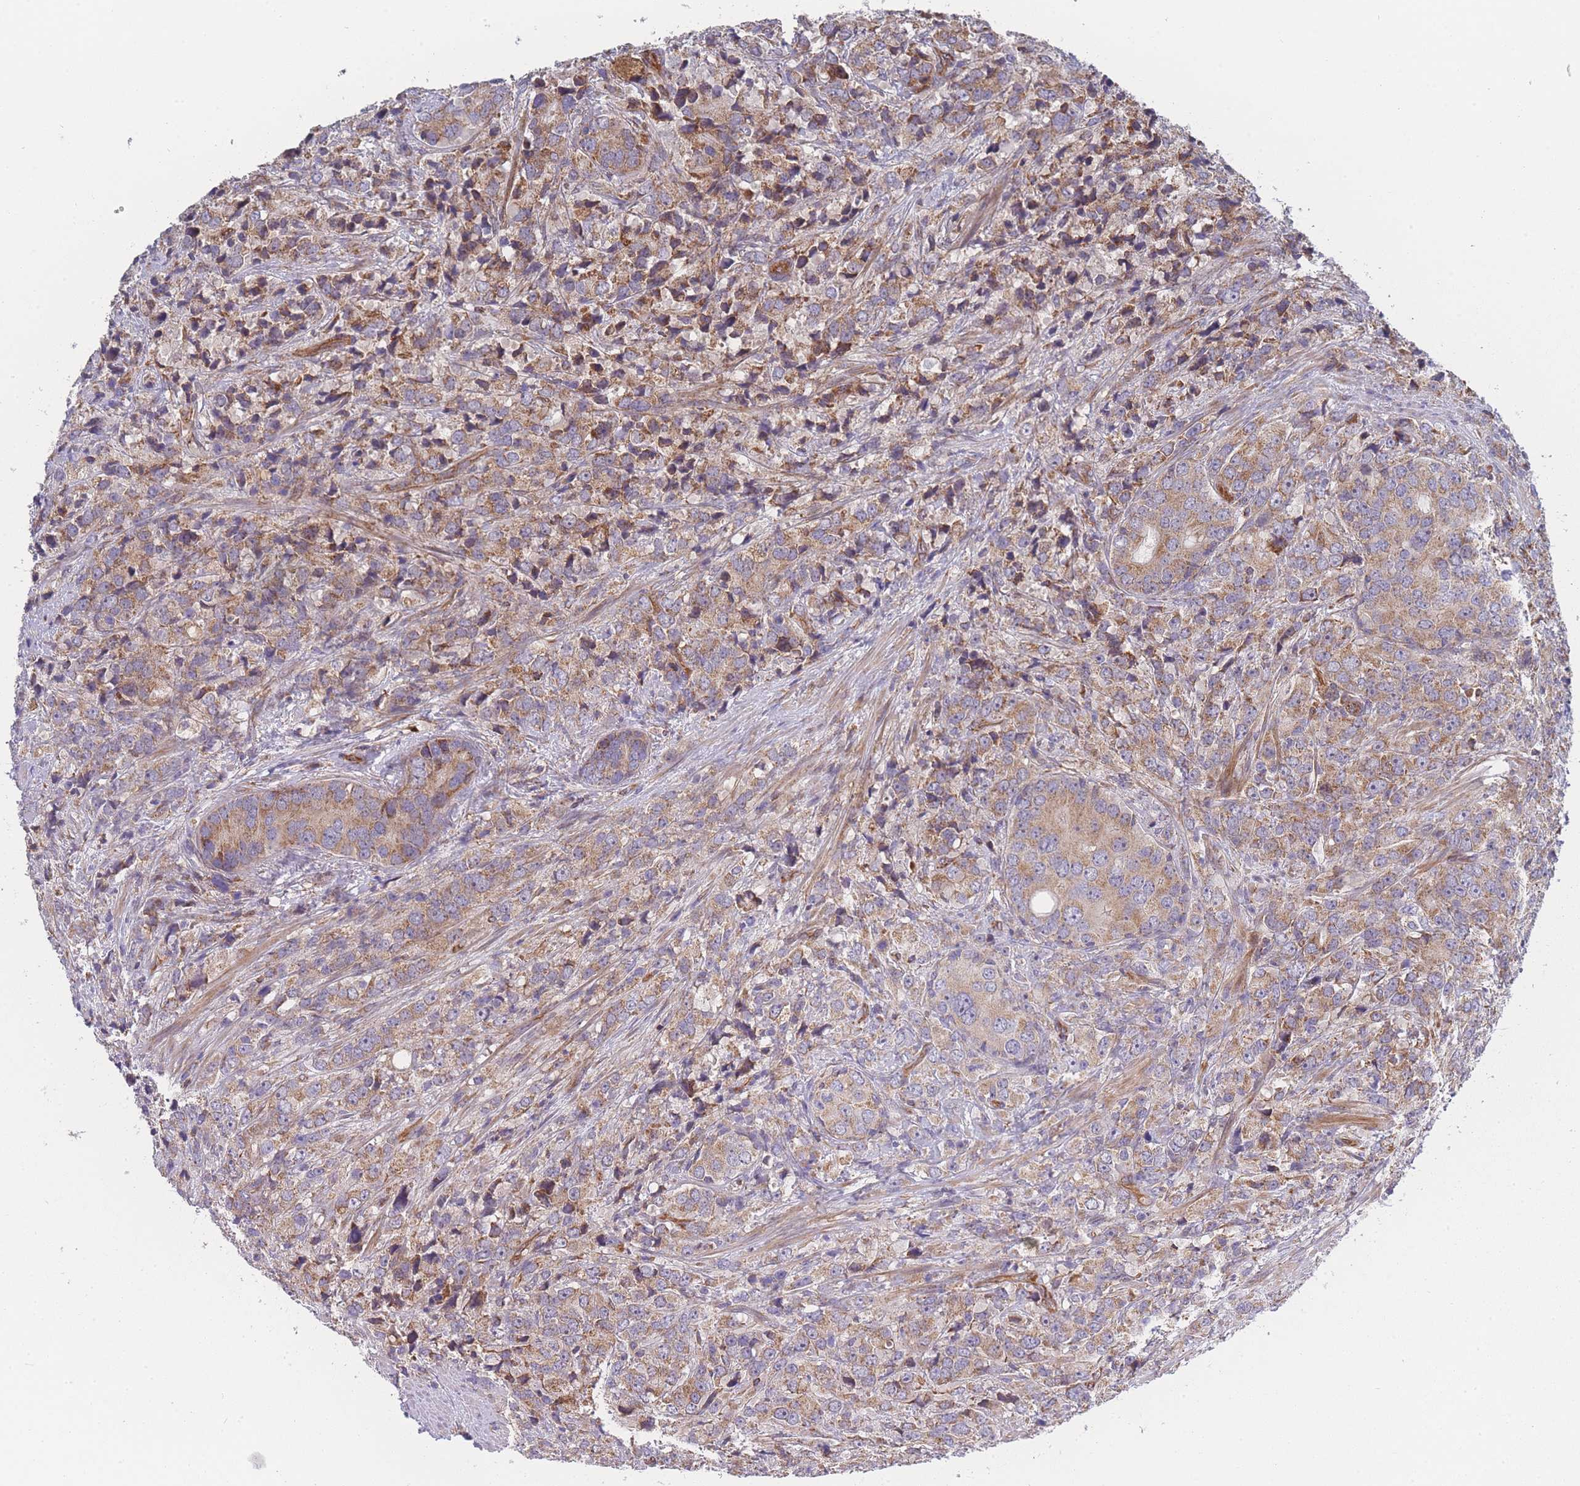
{"staining": {"intensity": "moderate", "quantity": ">75%", "location": "cytoplasmic/membranous"}, "tissue": "prostate cancer", "cell_type": "Tumor cells", "image_type": "cancer", "snomed": [{"axis": "morphology", "description": "Adenocarcinoma, High grade"}, {"axis": "topography", "description": "Prostate"}], "caption": "Tumor cells display medium levels of moderate cytoplasmic/membranous positivity in about >75% of cells in prostate cancer.", "gene": "MTRES1", "patient": {"sex": "male", "age": 62}}